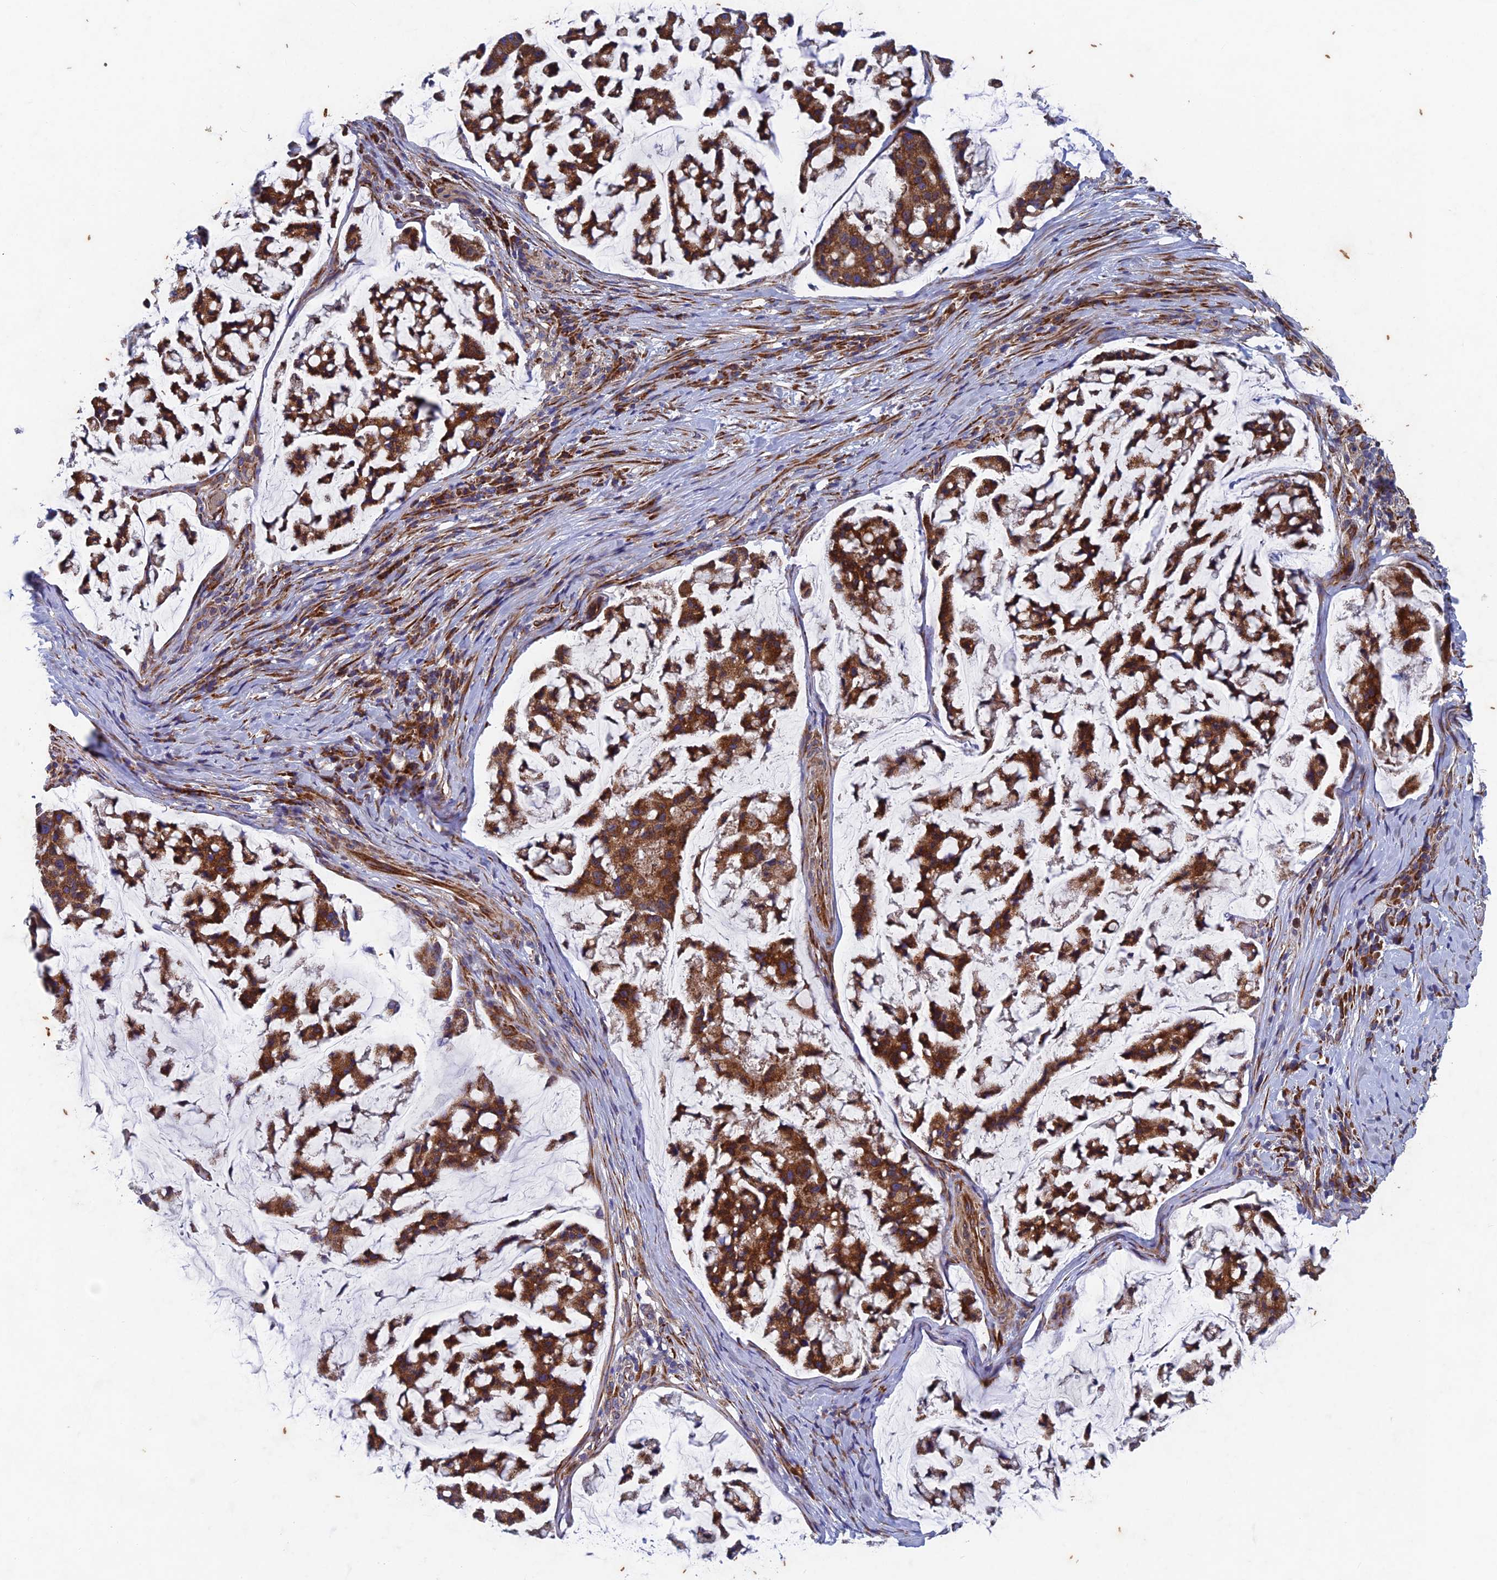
{"staining": {"intensity": "strong", "quantity": ">75%", "location": "cytoplasmic/membranous"}, "tissue": "stomach cancer", "cell_type": "Tumor cells", "image_type": "cancer", "snomed": [{"axis": "morphology", "description": "Adenocarcinoma, NOS"}, {"axis": "topography", "description": "Stomach, lower"}], "caption": "Protein staining of stomach cancer tissue reveals strong cytoplasmic/membranous staining in about >75% of tumor cells. Ihc stains the protein in brown and the nuclei are stained blue.", "gene": "AP4S1", "patient": {"sex": "male", "age": 67}}